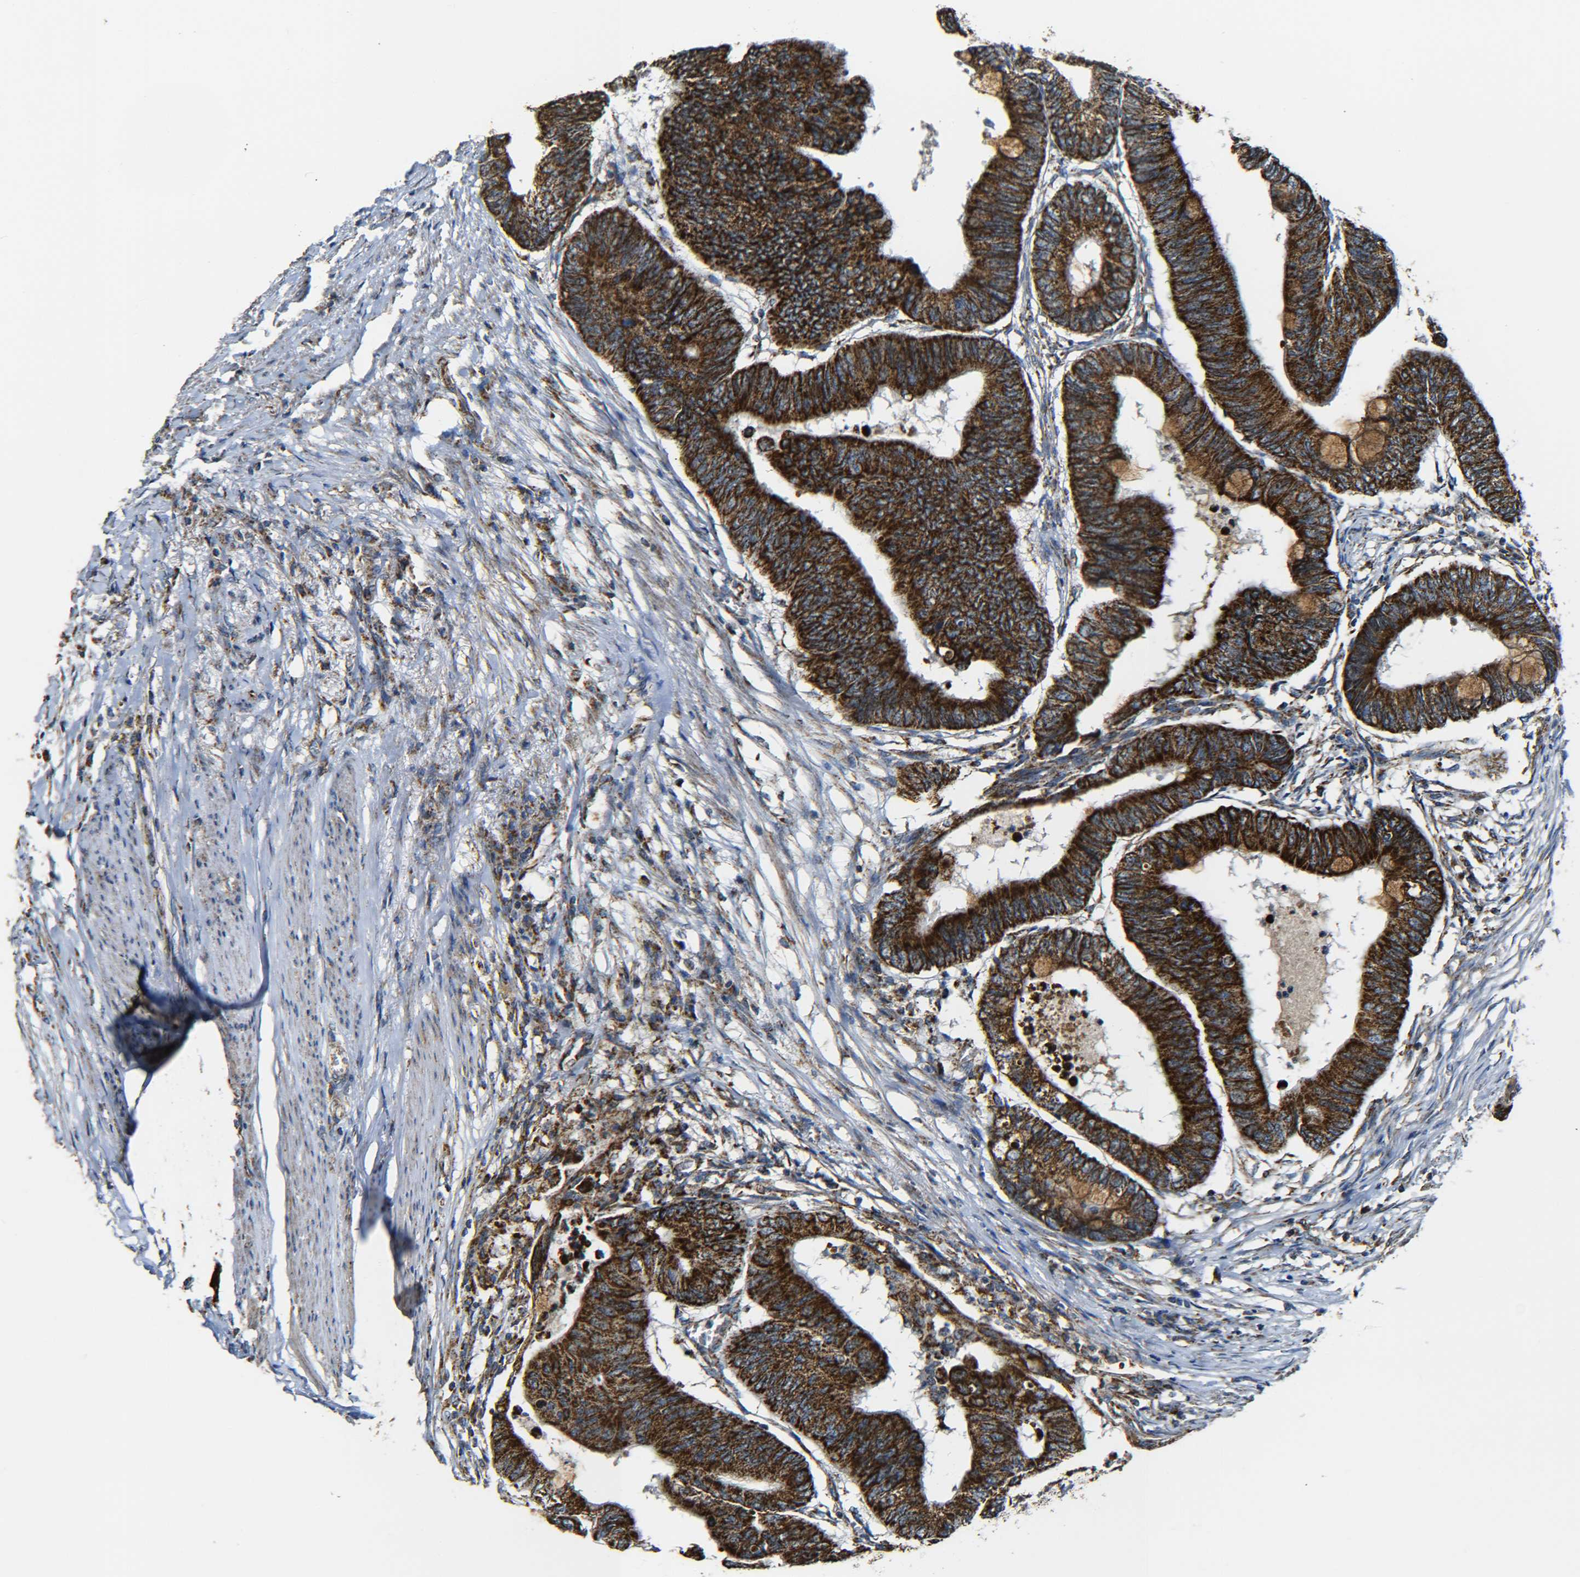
{"staining": {"intensity": "strong", "quantity": ">75%", "location": "cytoplasmic/membranous"}, "tissue": "colorectal cancer", "cell_type": "Tumor cells", "image_type": "cancer", "snomed": [{"axis": "morphology", "description": "Normal tissue, NOS"}, {"axis": "morphology", "description": "Adenocarcinoma, NOS"}, {"axis": "topography", "description": "Rectum"}, {"axis": "topography", "description": "Peripheral nerve tissue"}], "caption": "Immunohistochemistry (IHC) (DAB) staining of adenocarcinoma (colorectal) reveals strong cytoplasmic/membranous protein positivity in about >75% of tumor cells.", "gene": "NR3C2", "patient": {"sex": "male", "age": 92}}